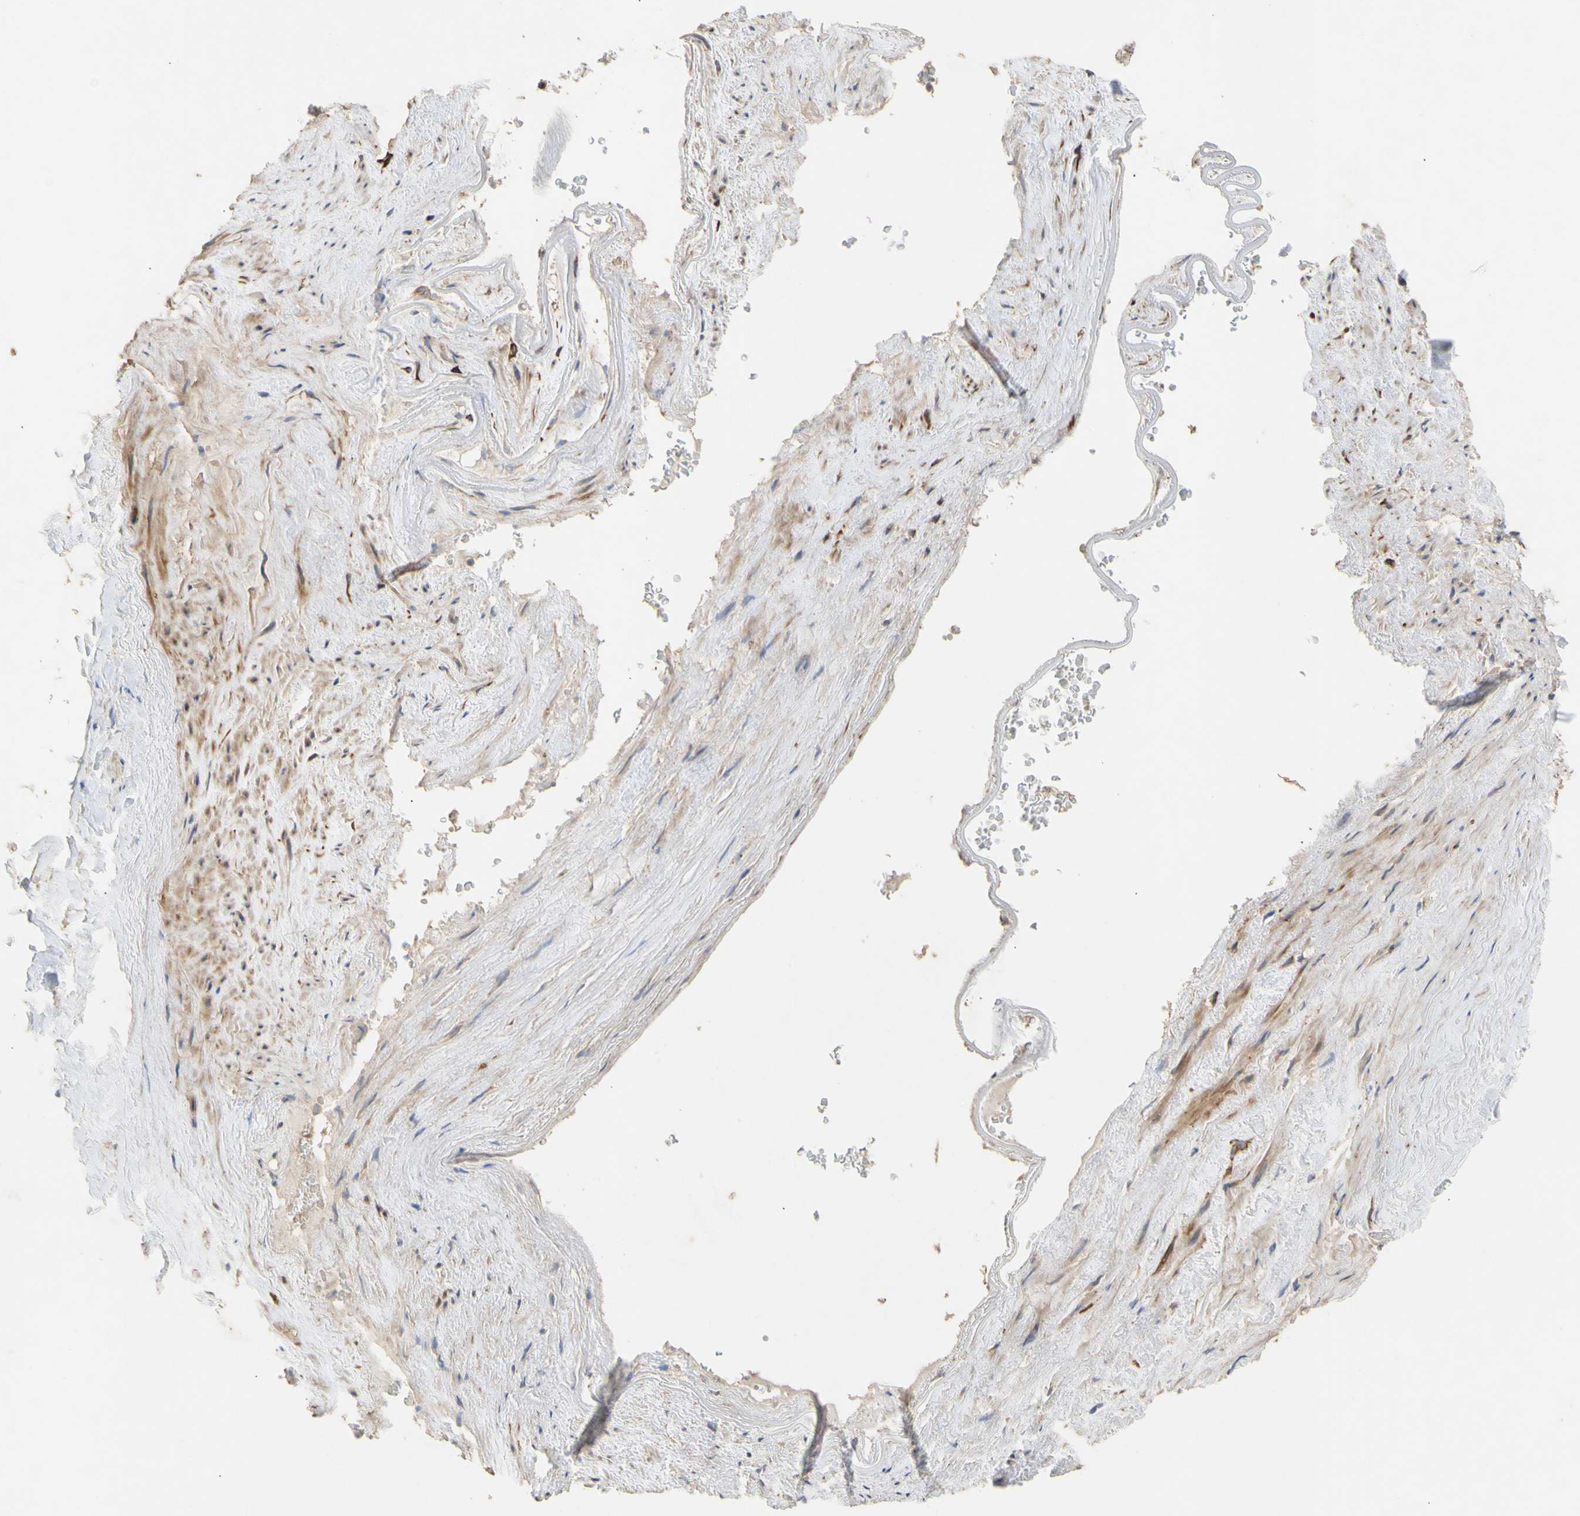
{"staining": {"intensity": "moderate", "quantity": ">75%", "location": "cytoplasmic/membranous"}, "tissue": "adipose tissue", "cell_type": "Adipocytes", "image_type": "normal", "snomed": [{"axis": "morphology", "description": "Normal tissue, NOS"}, {"axis": "topography", "description": "Peripheral nerve tissue"}], "caption": "A brown stain shows moderate cytoplasmic/membranous staining of a protein in adipocytes of benign human adipose tissue.", "gene": "EIF2S3", "patient": {"sex": "male", "age": 70}}